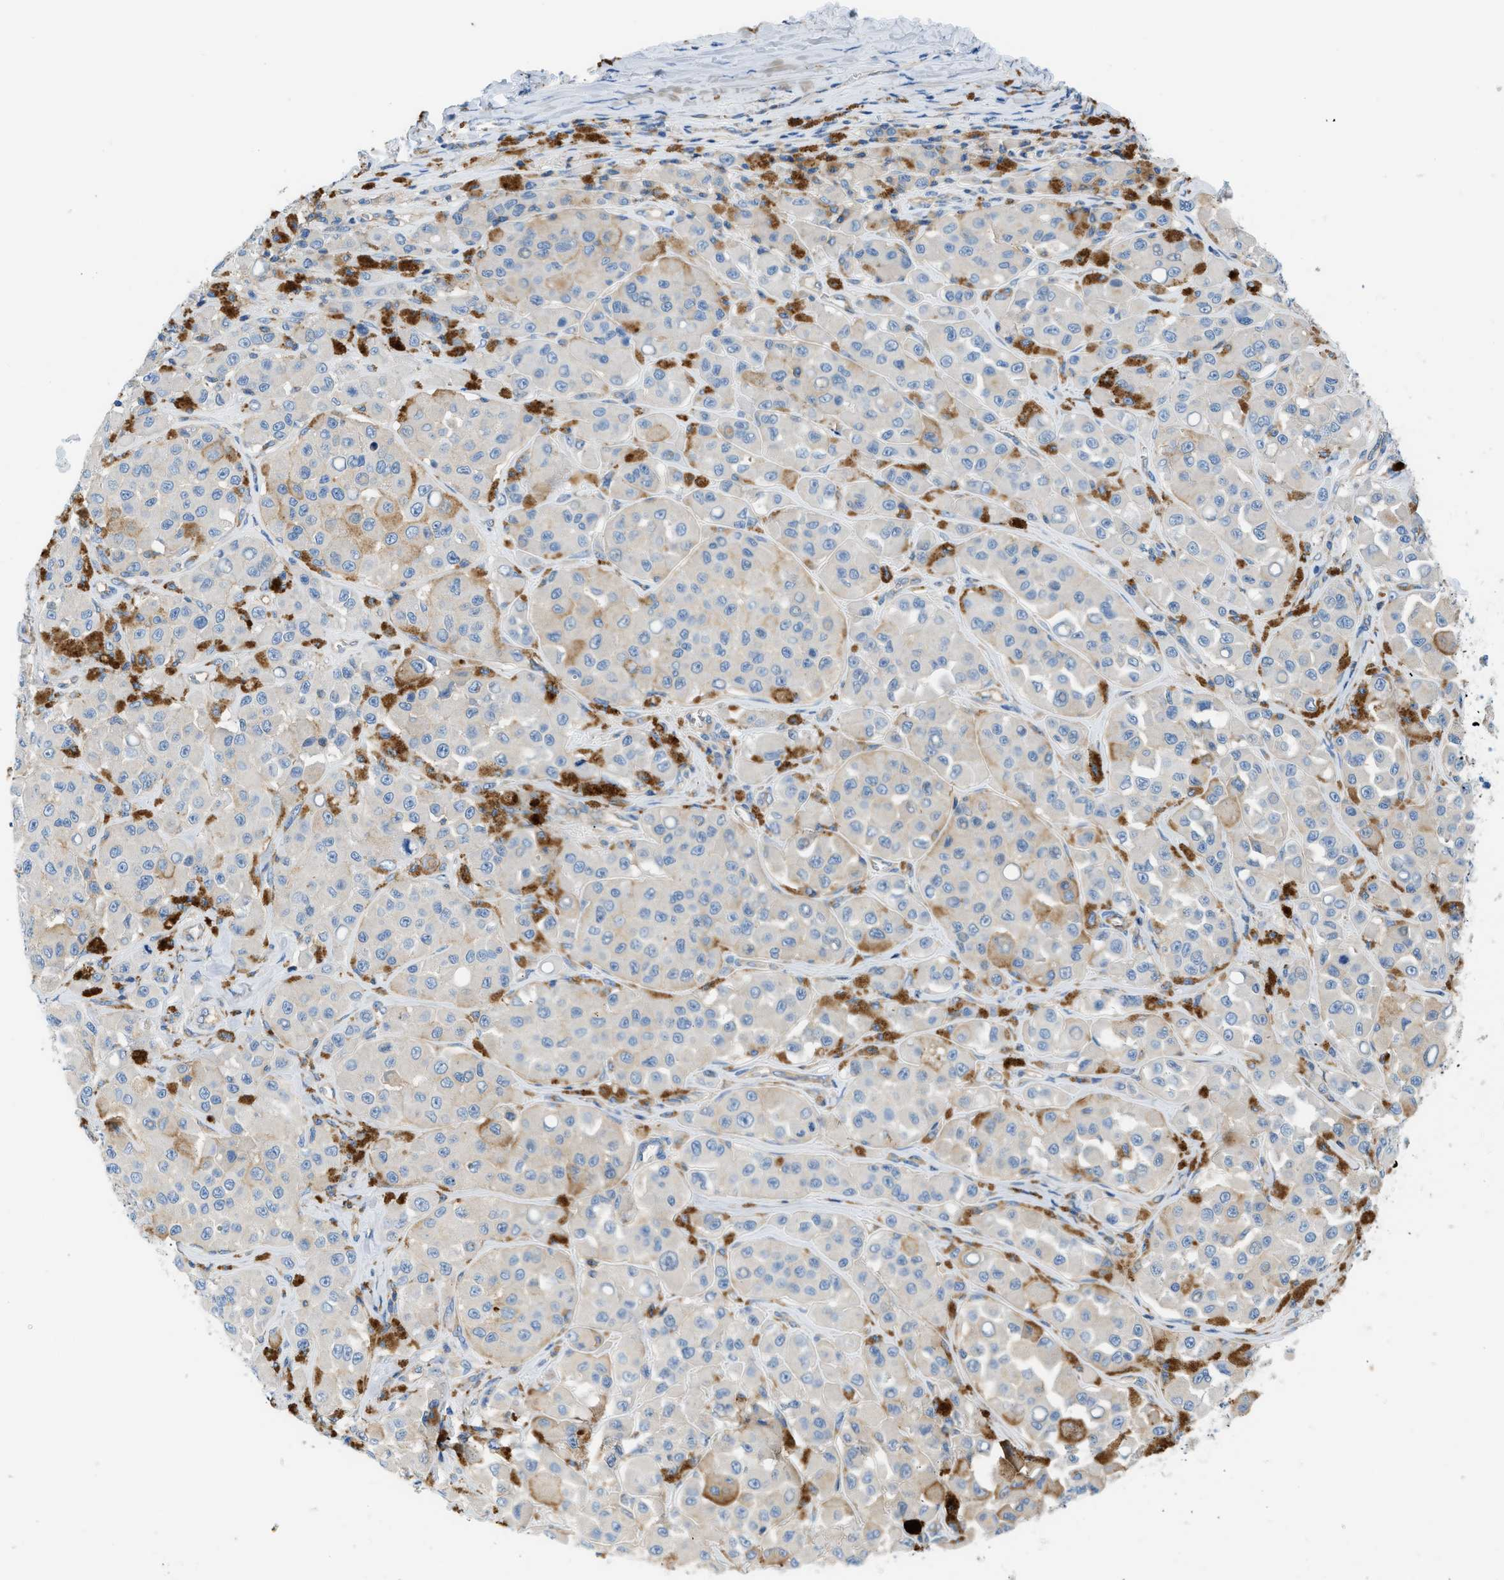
{"staining": {"intensity": "weak", "quantity": "25%-75%", "location": "cytoplasmic/membranous"}, "tissue": "melanoma", "cell_type": "Tumor cells", "image_type": "cancer", "snomed": [{"axis": "morphology", "description": "Malignant melanoma, NOS"}, {"axis": "topography", "description": "Skin"}], "caption": "The image demonstrates a brown stain indicating the presence of a protein in the cytoplasmic/membranous of tumor cells in melanoma.", "gene": "ORAI1", "patient": {"sex": "male", "age": 84}}